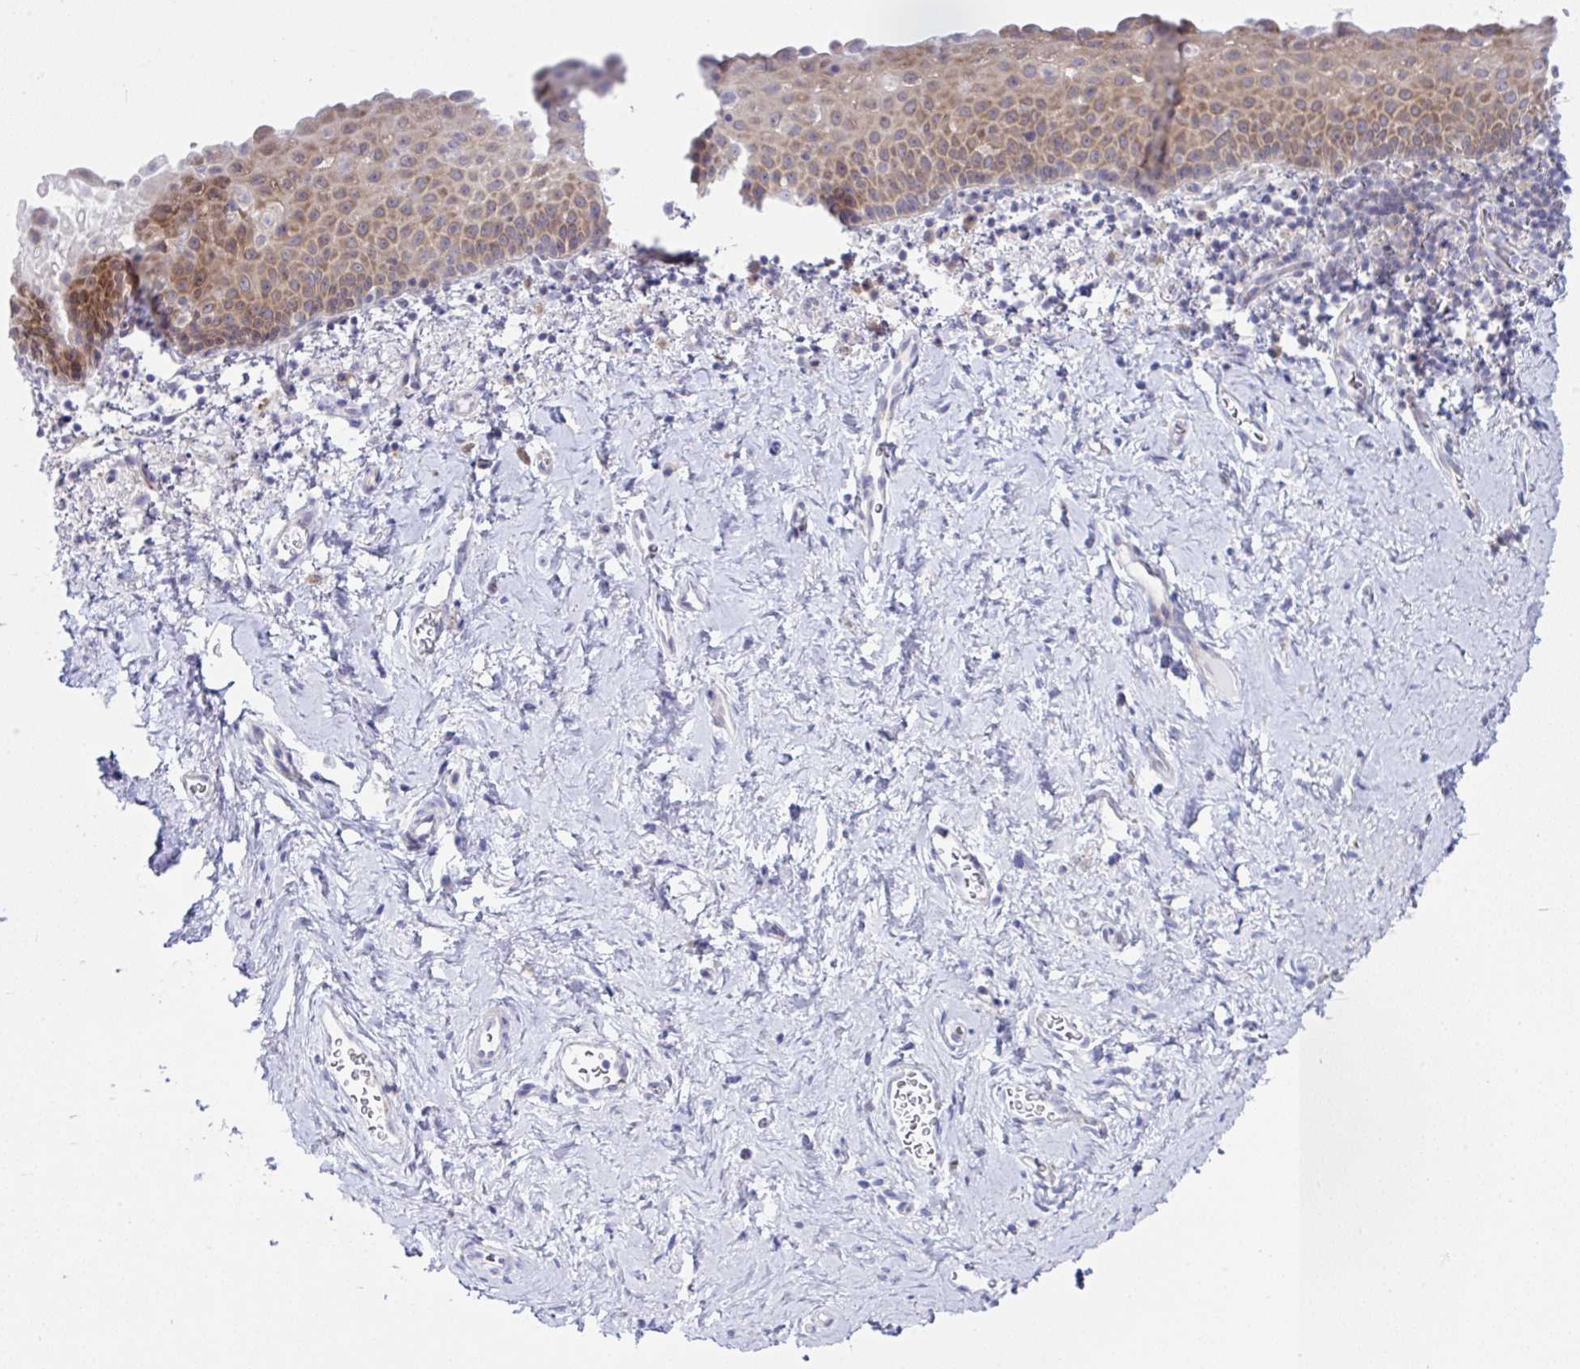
{"staining": {"intensity": "moderate", "quantity": "25%-75%", "location": "cytoplasmic/membranous"}, "tissue": "vagina", "cell_type": "Squamous epithelial cells", "image_type": "normal", "snomed": [{"axis": "morphology", "description": "Normal tissue, NOS"}, {"axis": "topography", "description": "Vagina"}], "caption": "Protein expression by IHC reveals moderate cytoplasmic/membranous positivity in approximately 25%-75% of squamous epithelial cells in benign vagina.", "gene": "FAU", "patient": {"sex": "female", "age": 61}}